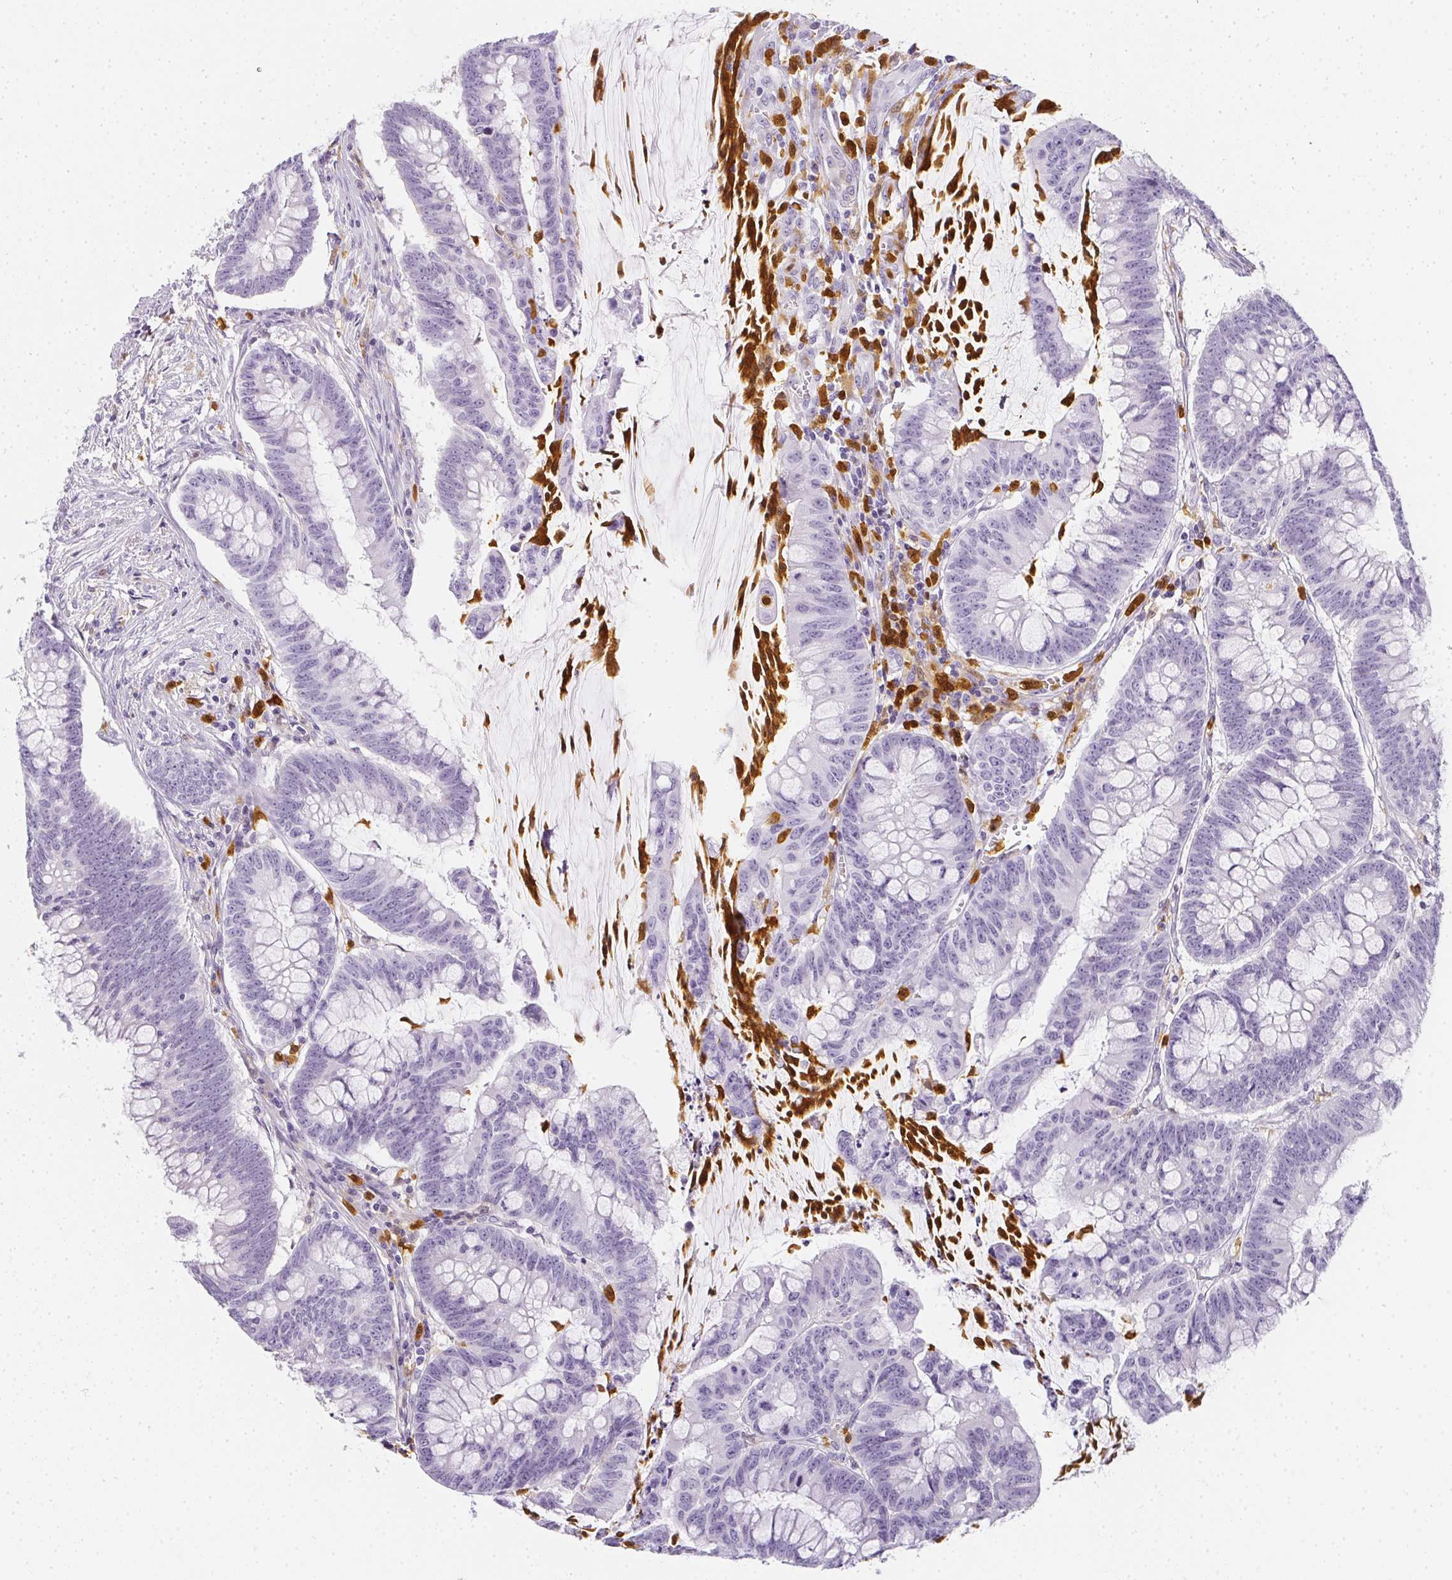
{"staining": {"intensity": "negative", "quantity": "none", "location": "none"}, "tissue": "colorectal cancer", "cell_type": "Tumor cells", "image_type": "cancer", "snomed": [{"axis": "morphology", "description": "Adenocarcinoma, NOS"}, {"axis": "topography", "description": "Colon"}], "caption": "Histopathology image shows no significant protein staining in tumor cells of colorectal cancer (adenocarcinoma).", "gene": "HK3", "patient": {"sex": "male", "age": 62}}